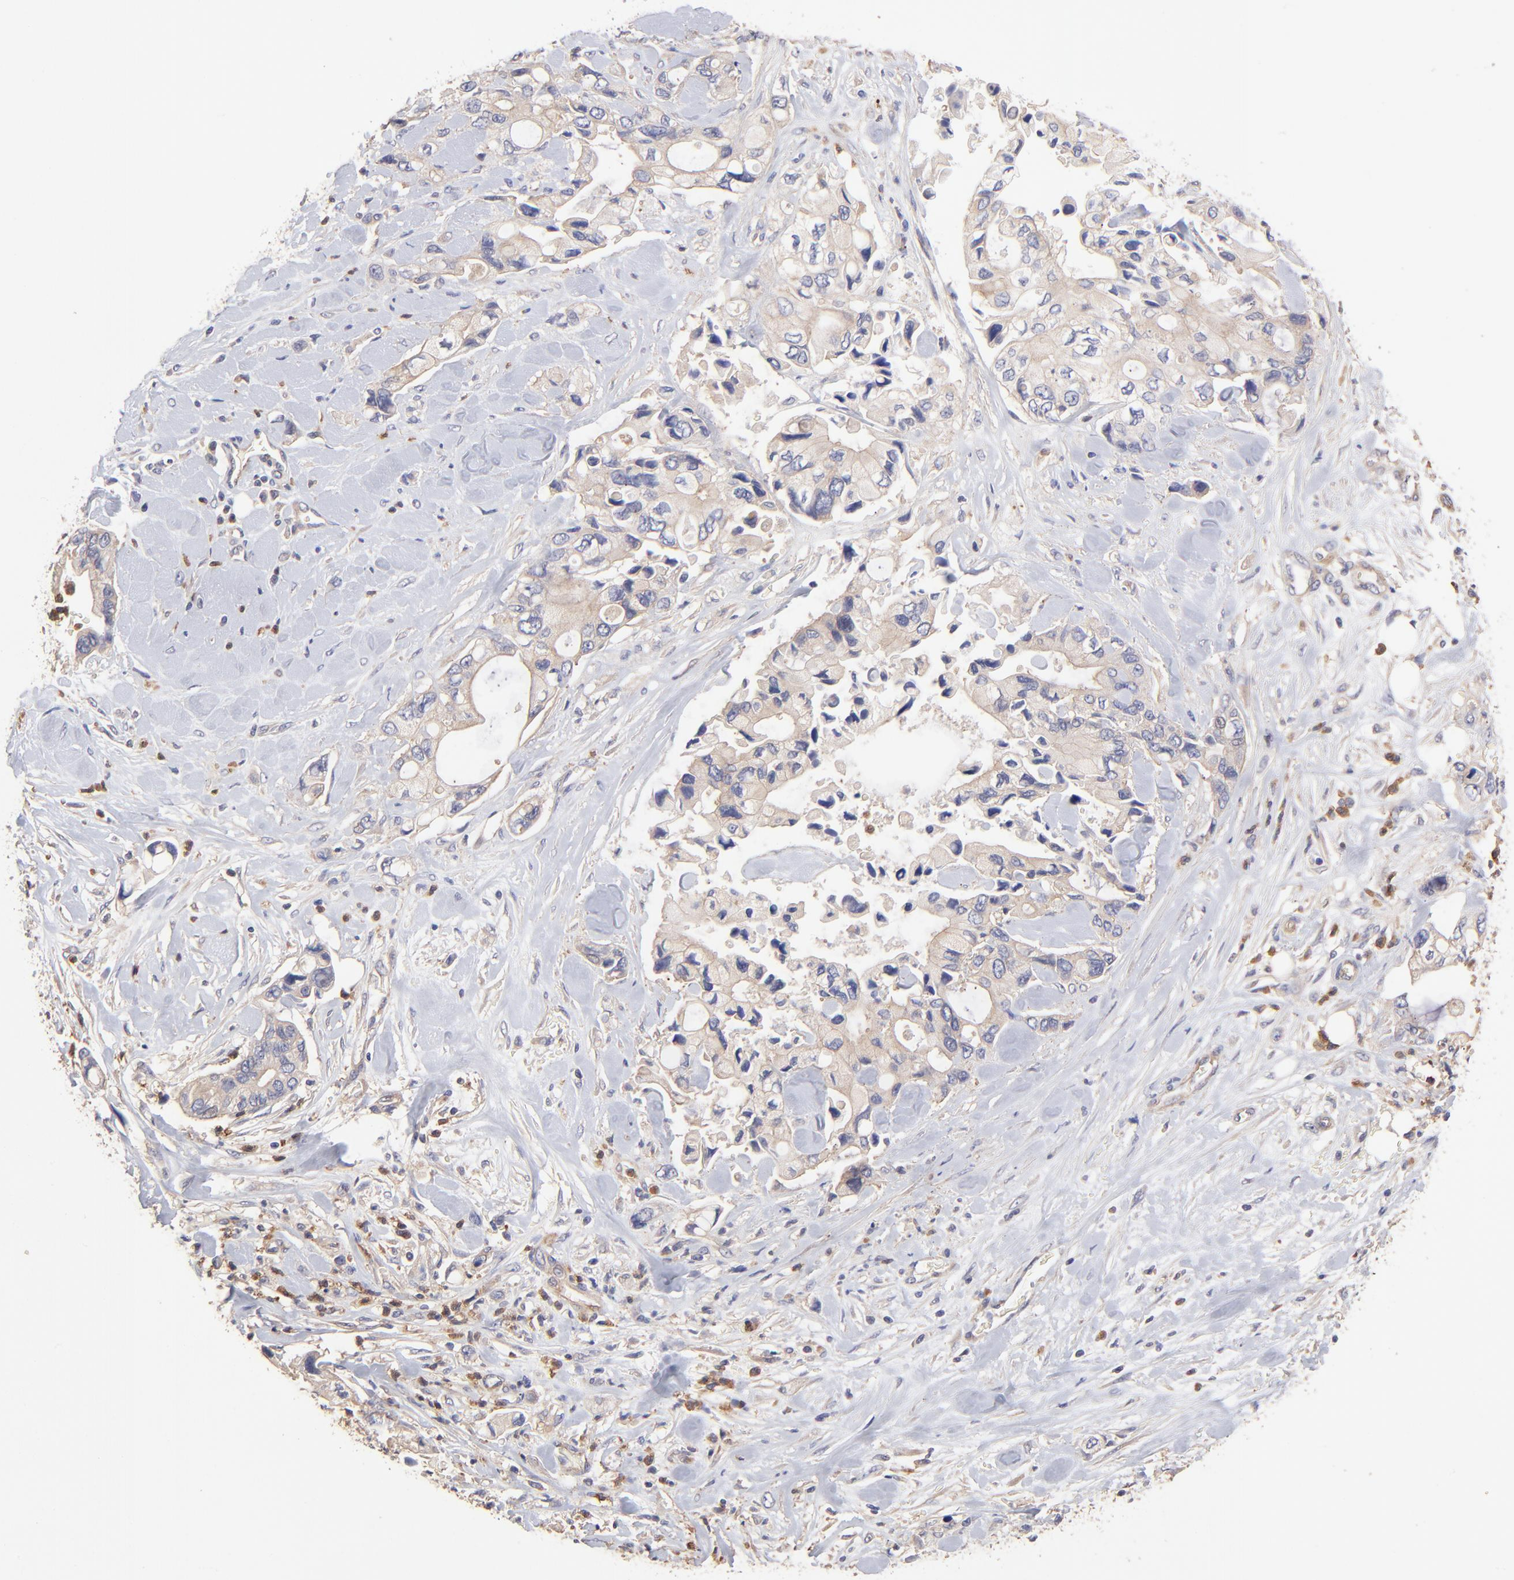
{"staining": {"intensity": "weak", "quantity": "25%-75%", "location": "cytoplasmic/membranous"}, "tissue": "pancreatic cancer", "cell_type": "Tumor cells", "image_type": "cancer", "snomed": [{"axis": "morphology", "description": "Adenocarcinoma, NOS"}, {"axis": "topography", "description": "Pancreas"}], "caption": "This is an image of IHC staining of pancreatic cancer, which shows weak expression in the cytoplasmic/membranous of tumor cells.", "gene": "ASB7", "patient": {"sex": "male", "age": 70}}